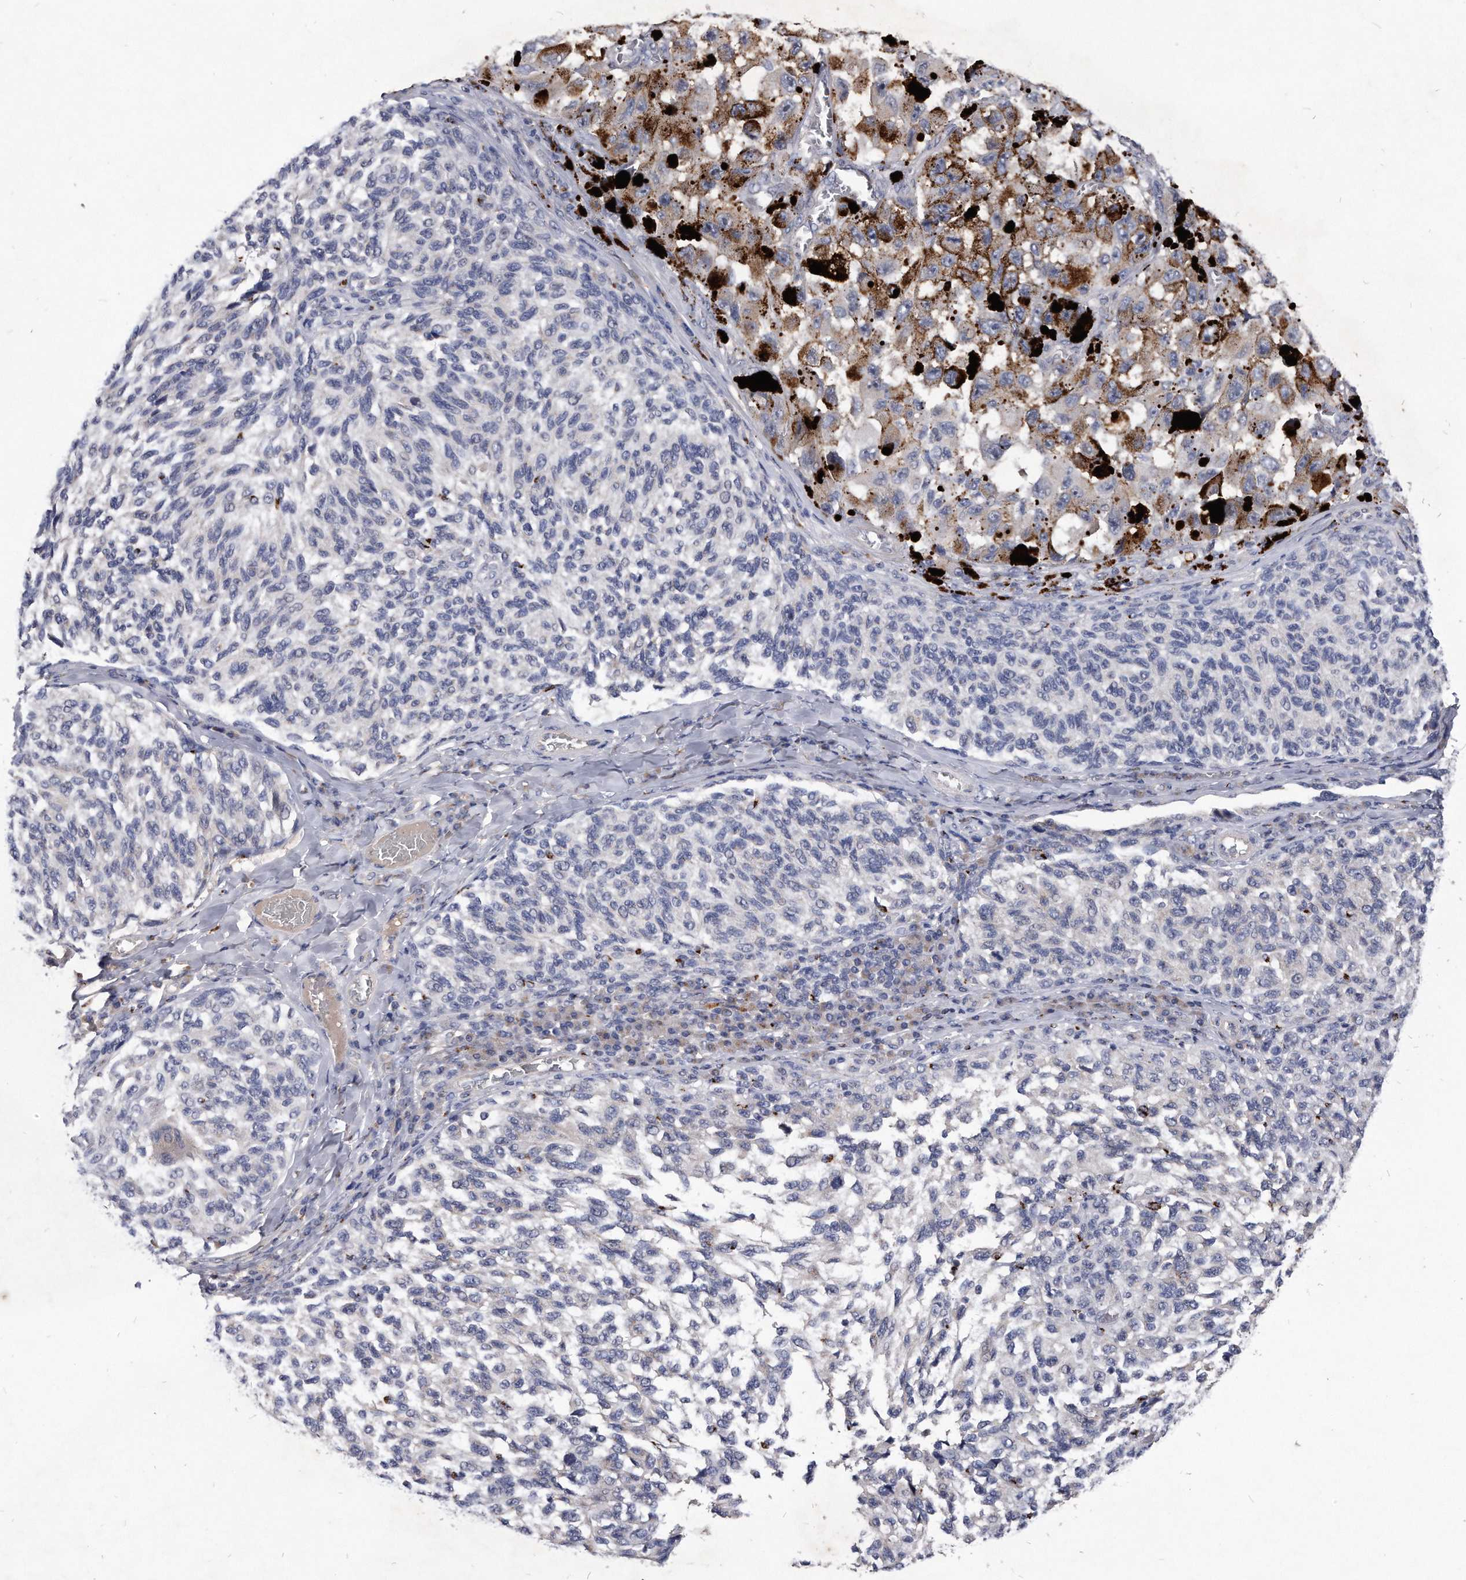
{"staining": {"intensity": "negative", "quantity": "none", "location": "none"}, "tissue": "melanoma", "cell_type": "Tumor cells", "image_type": "cancer", "snomed": [{"axis": "morphology", "description": "Malignant melanoma, NOS"}, {"axis": "topography", "description": "Skin"}], "caption": "Immunohistochemistry (IHC) histopathology image of human melanoma stained for a protein (brown), which displays no expression in tumor cells.", "gene": "MGAT4A", "patient": {"sex": "female", "age": 73}}